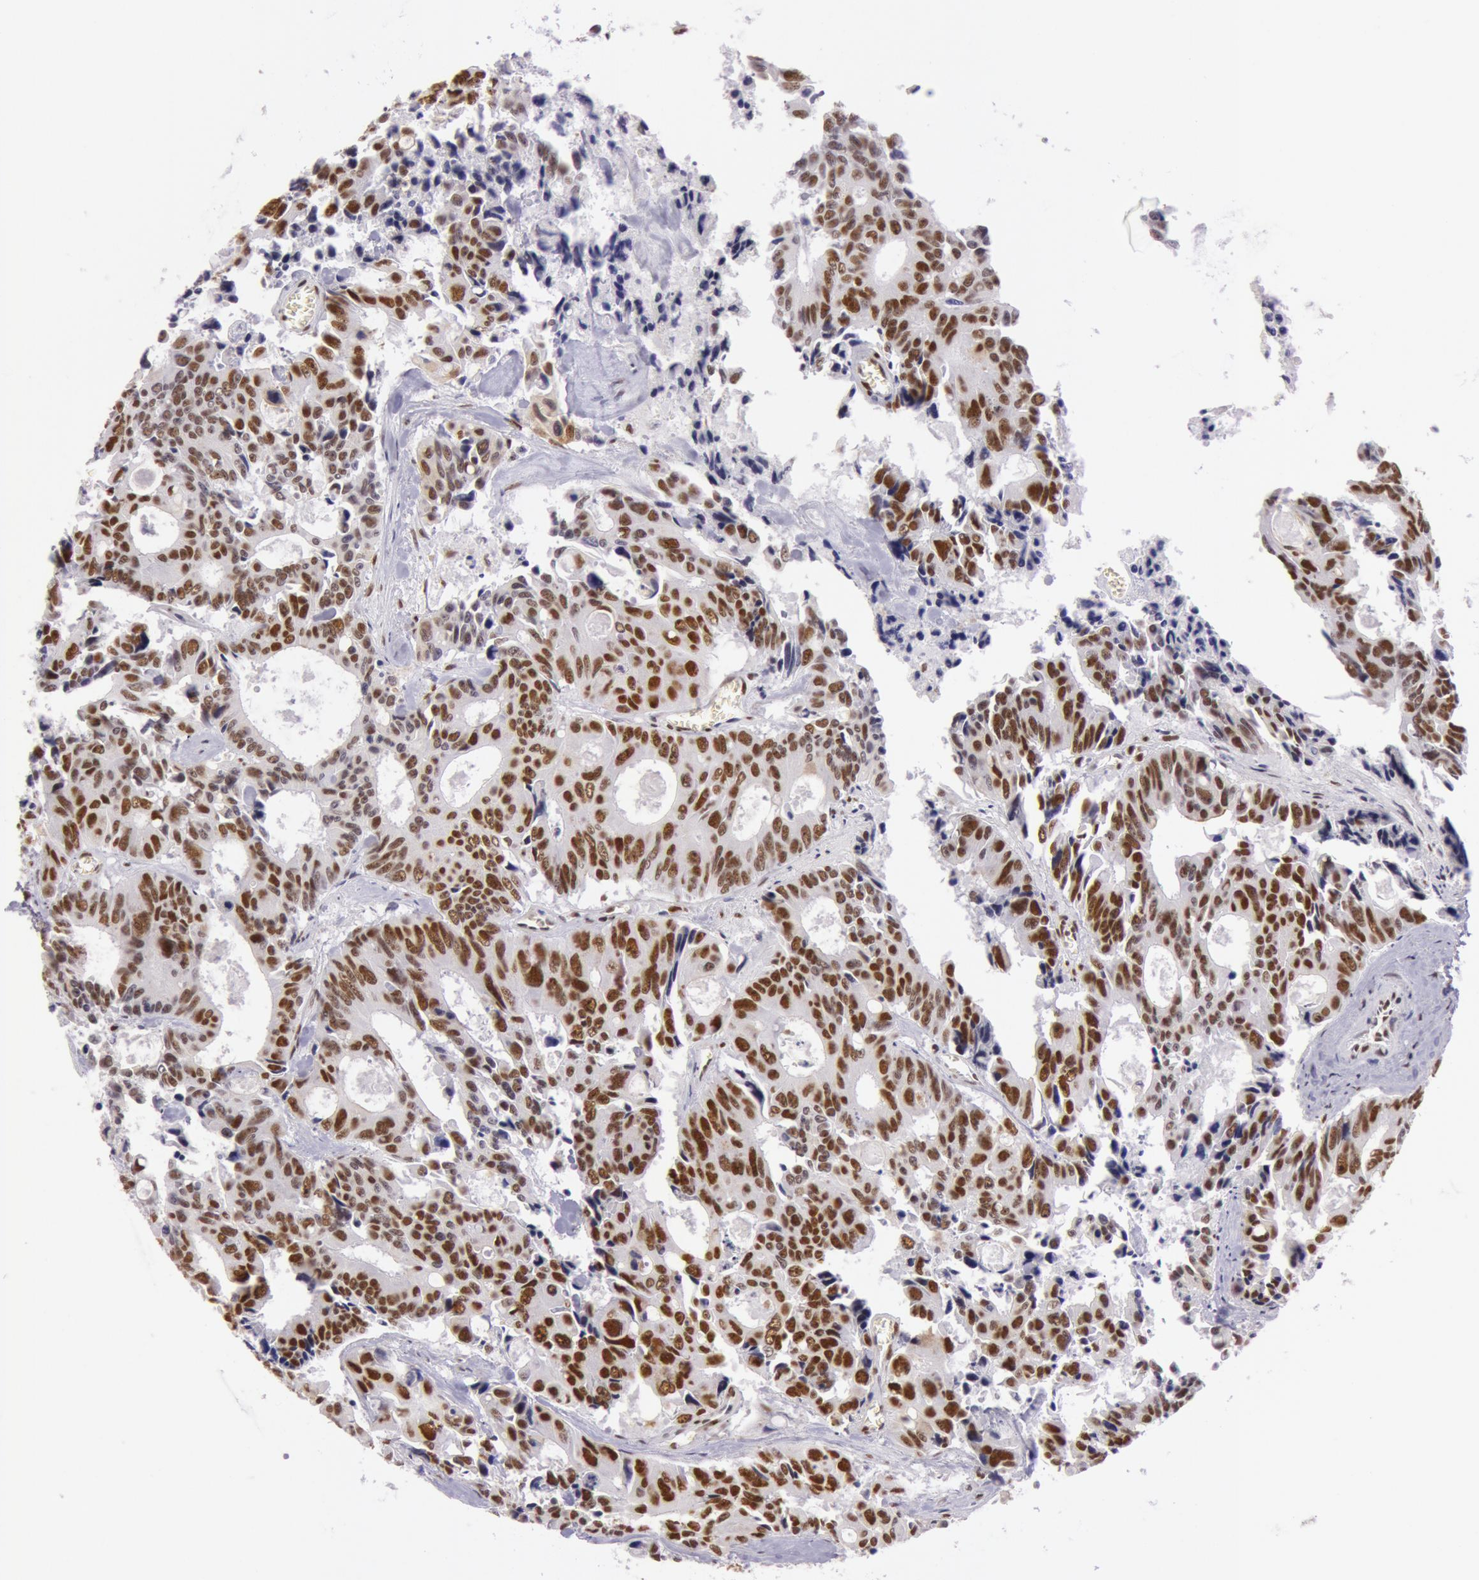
{"staining": {"intensity": "strong", "quantity": ">75%", "location": "nuclear"}, "tissue": "colorectal cancer", "cell_type": "Tumor cells", "image_type": "cancer", "snomed": [{"axis": "morphology", "description": "Adenocarcinoma, NOS"}, {"axis": "topography", "description": "Rectum"}], "caption": "This is a histology image of immunohistochemistry staining of adenocarcinoma (colorectal), which shows strong staining in the nuclear of tumor cells.", "gene": "NBN", "patient": {"sex": "male", "age": 76}}